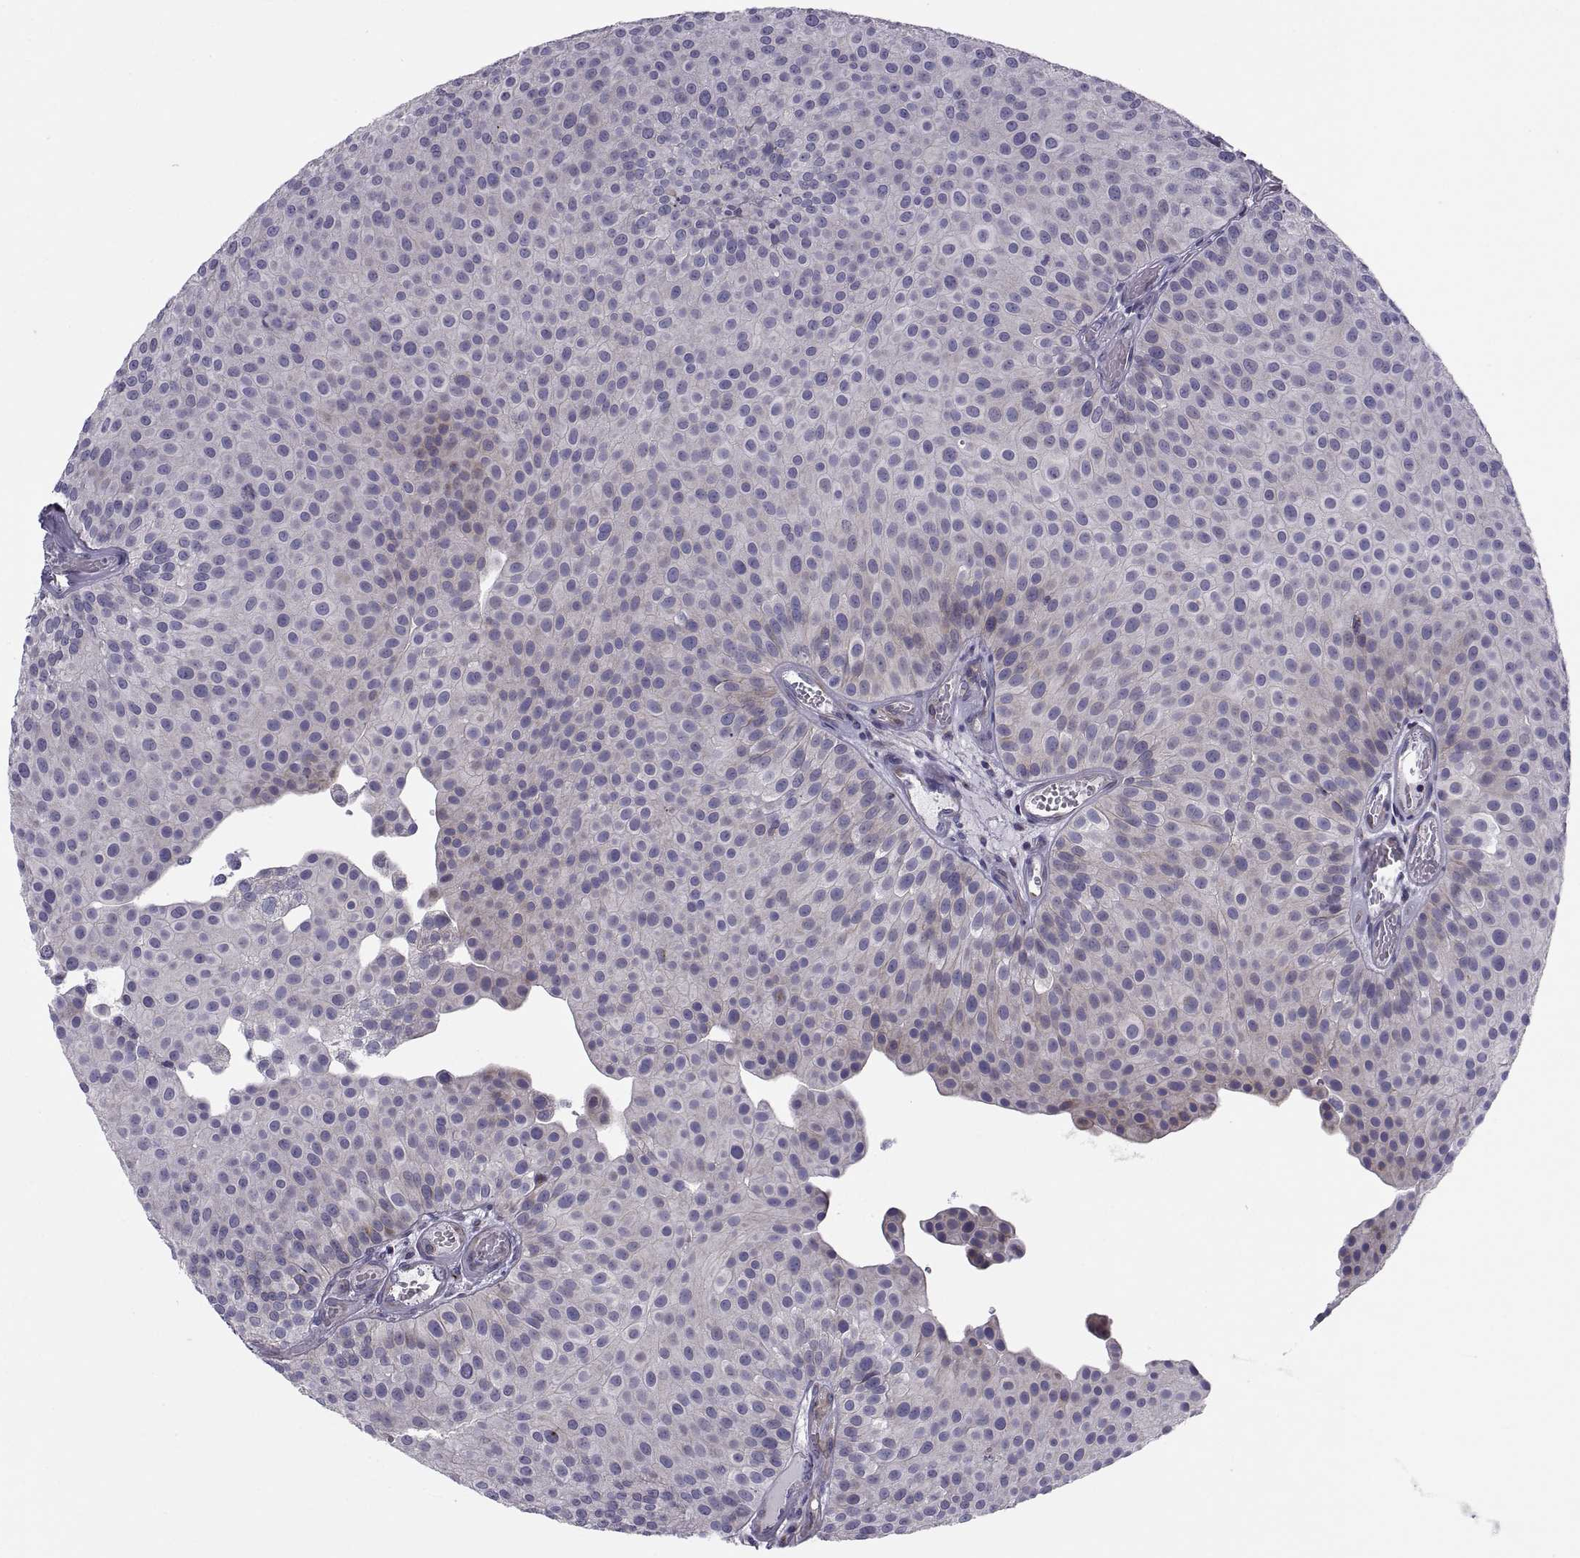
{"staining": {"intensity": "negative", "quantity": "none", "location": "none"}, "tissue": "urothelial cancer", "cell_type": "Tumor cells", "image_type": "cancer", "snomed": [{"axis": "morphology", "description": "Urothelial carcinoma, Low grade"}, {"axis": "topography", "description": "Urinary bladder"}], "caption": "Immunohistochemistry (IHC) photomicrograph of urothelial cancer stained for a protein (brown), which shows no positivity in tumor cells.", "gene": "TMEM158", "patient": {"sex": "female", "age": 87}}